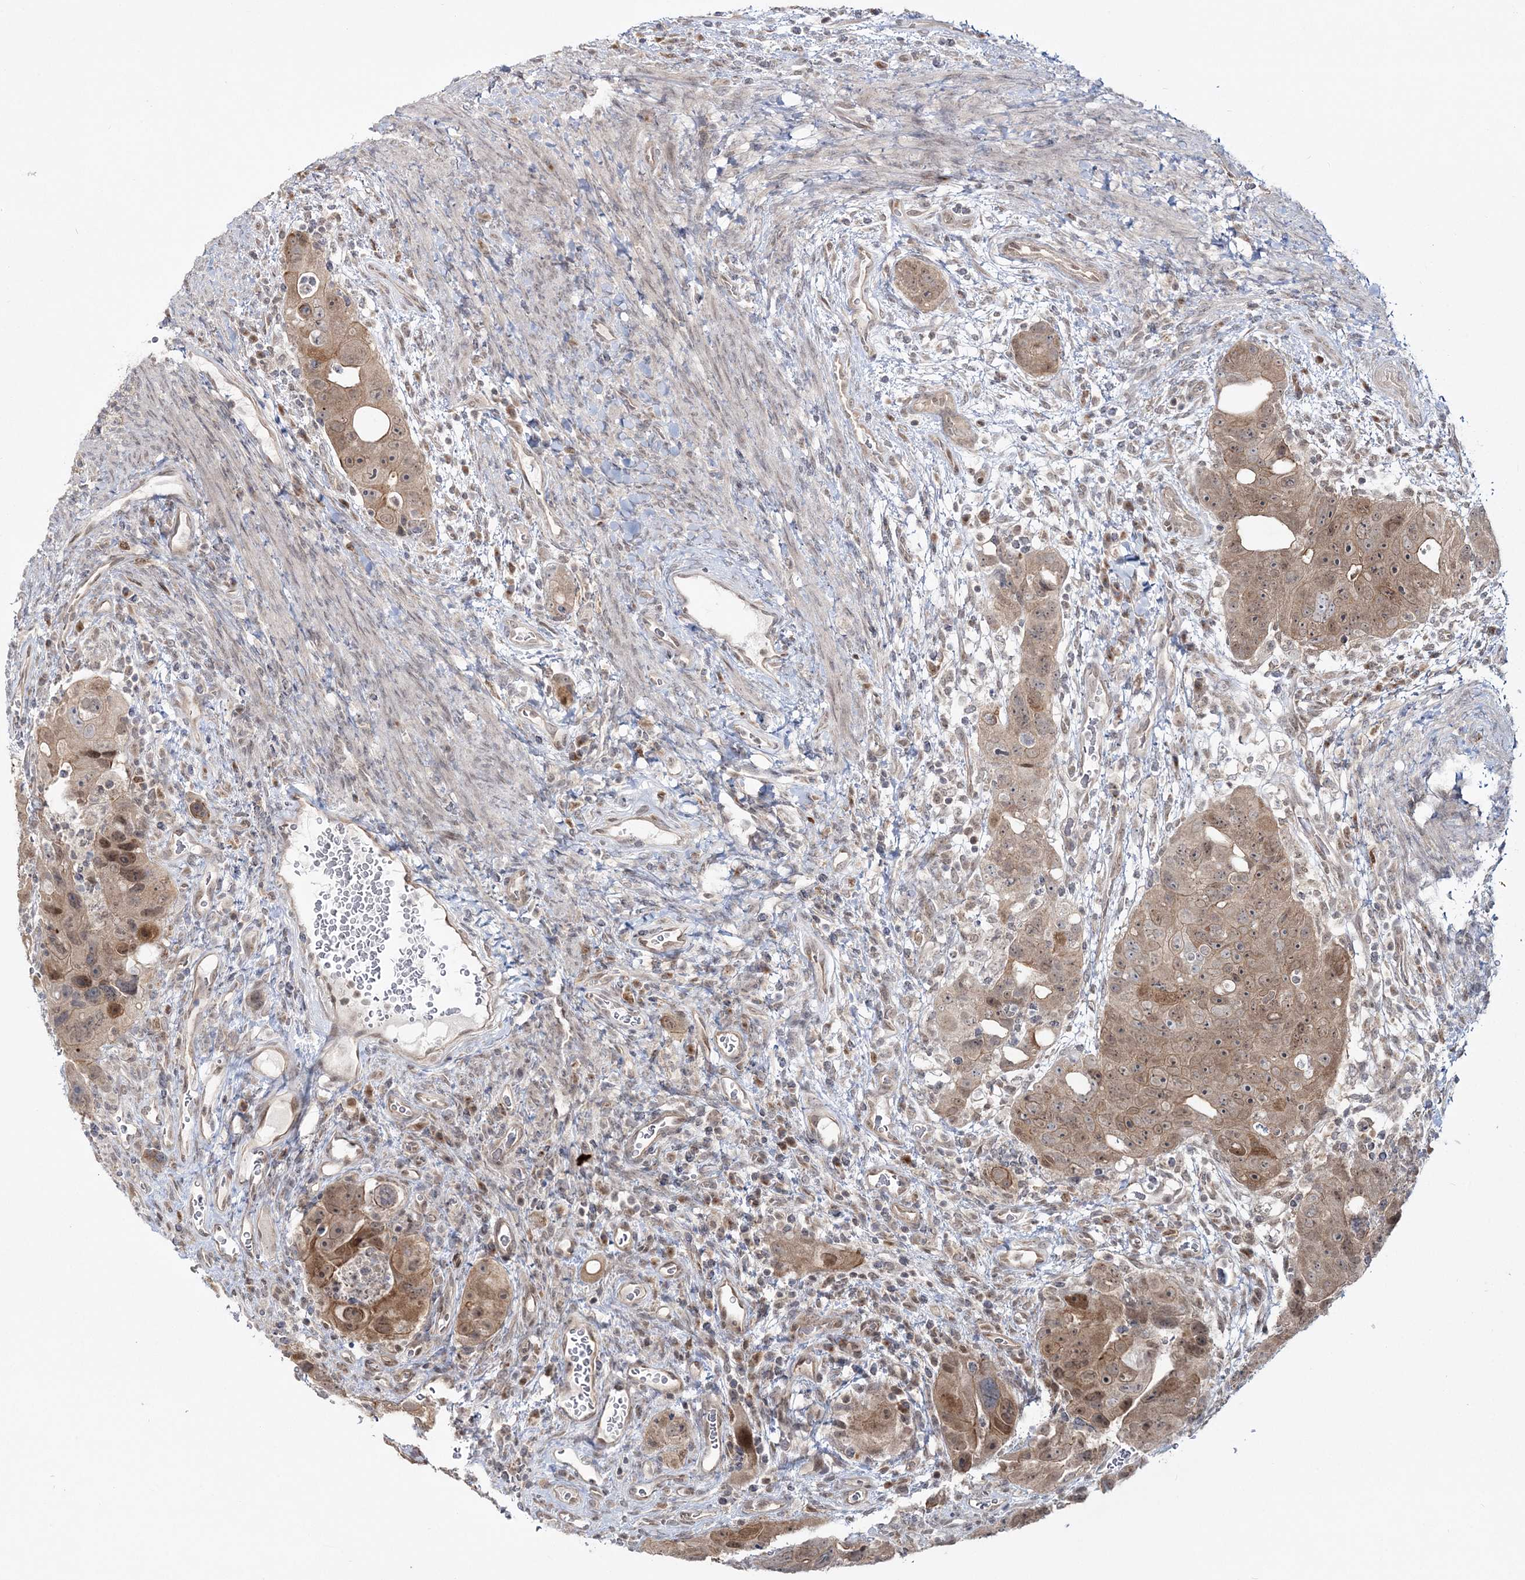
{"staining": {"intensity": "moderate", "quantity": ">75%", "location": "cytoplasmic/membranous"}, "tissue": "colorectal cancer", "cell_type": "Tumor cells", "image_type": "cancer", "snomed": [{"axis": "morphology", "description": "Adenocarcinoma, NOS"}, {"axis": "topography", "description": "Rectum"}], "caption": "A photomicrograph of human colorectal adenocarcinoma stained for a protein demonstrates moderate cytoplasmic/membranous brown staining in tumor cells. (DAB = brown stain, brightfield microscopy at high magnification).", "gene": "ZFAND6", "patient": {"sex": "male", "age": 59}}